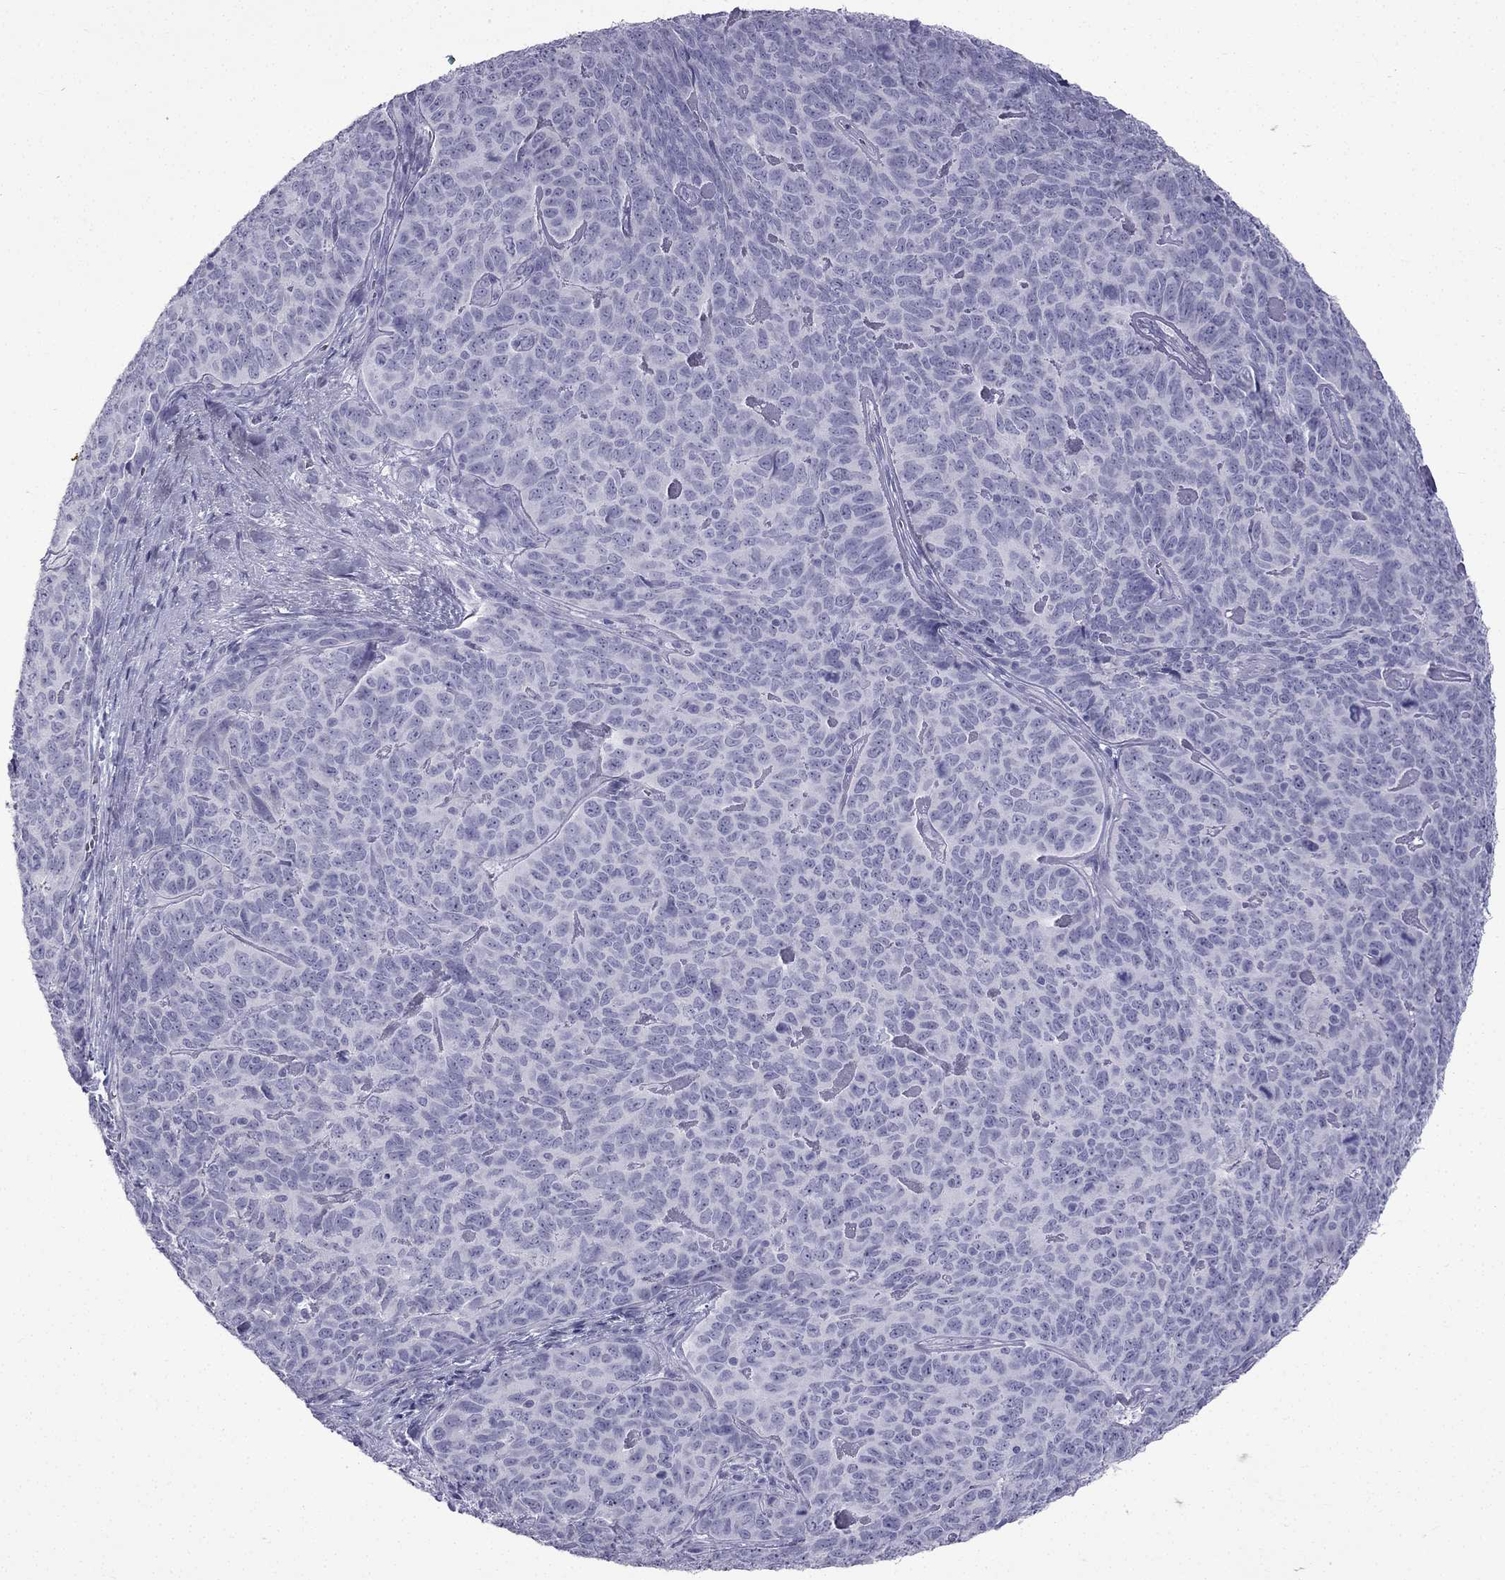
{"staining": {"intensity": "negative", "quantity": "none", "location": "none"}, "tissue": "skin cancer", "cell_type": "Tumor cells", "image_type": "cancer", "snomed": [{"axis": "morphology", "description": "Squamous cell carcinoma, NOS"}, {"axis": "topography", "description": "Skin"}, {"axis": "topography", "description": "Anal"}], "caption": "The IHC histopathology image has no significant expression in tumor cells of skin squamous cell carcinoma tissue.", "gene": "GJA8", "patient": {"sex": "female", "age": 51}}